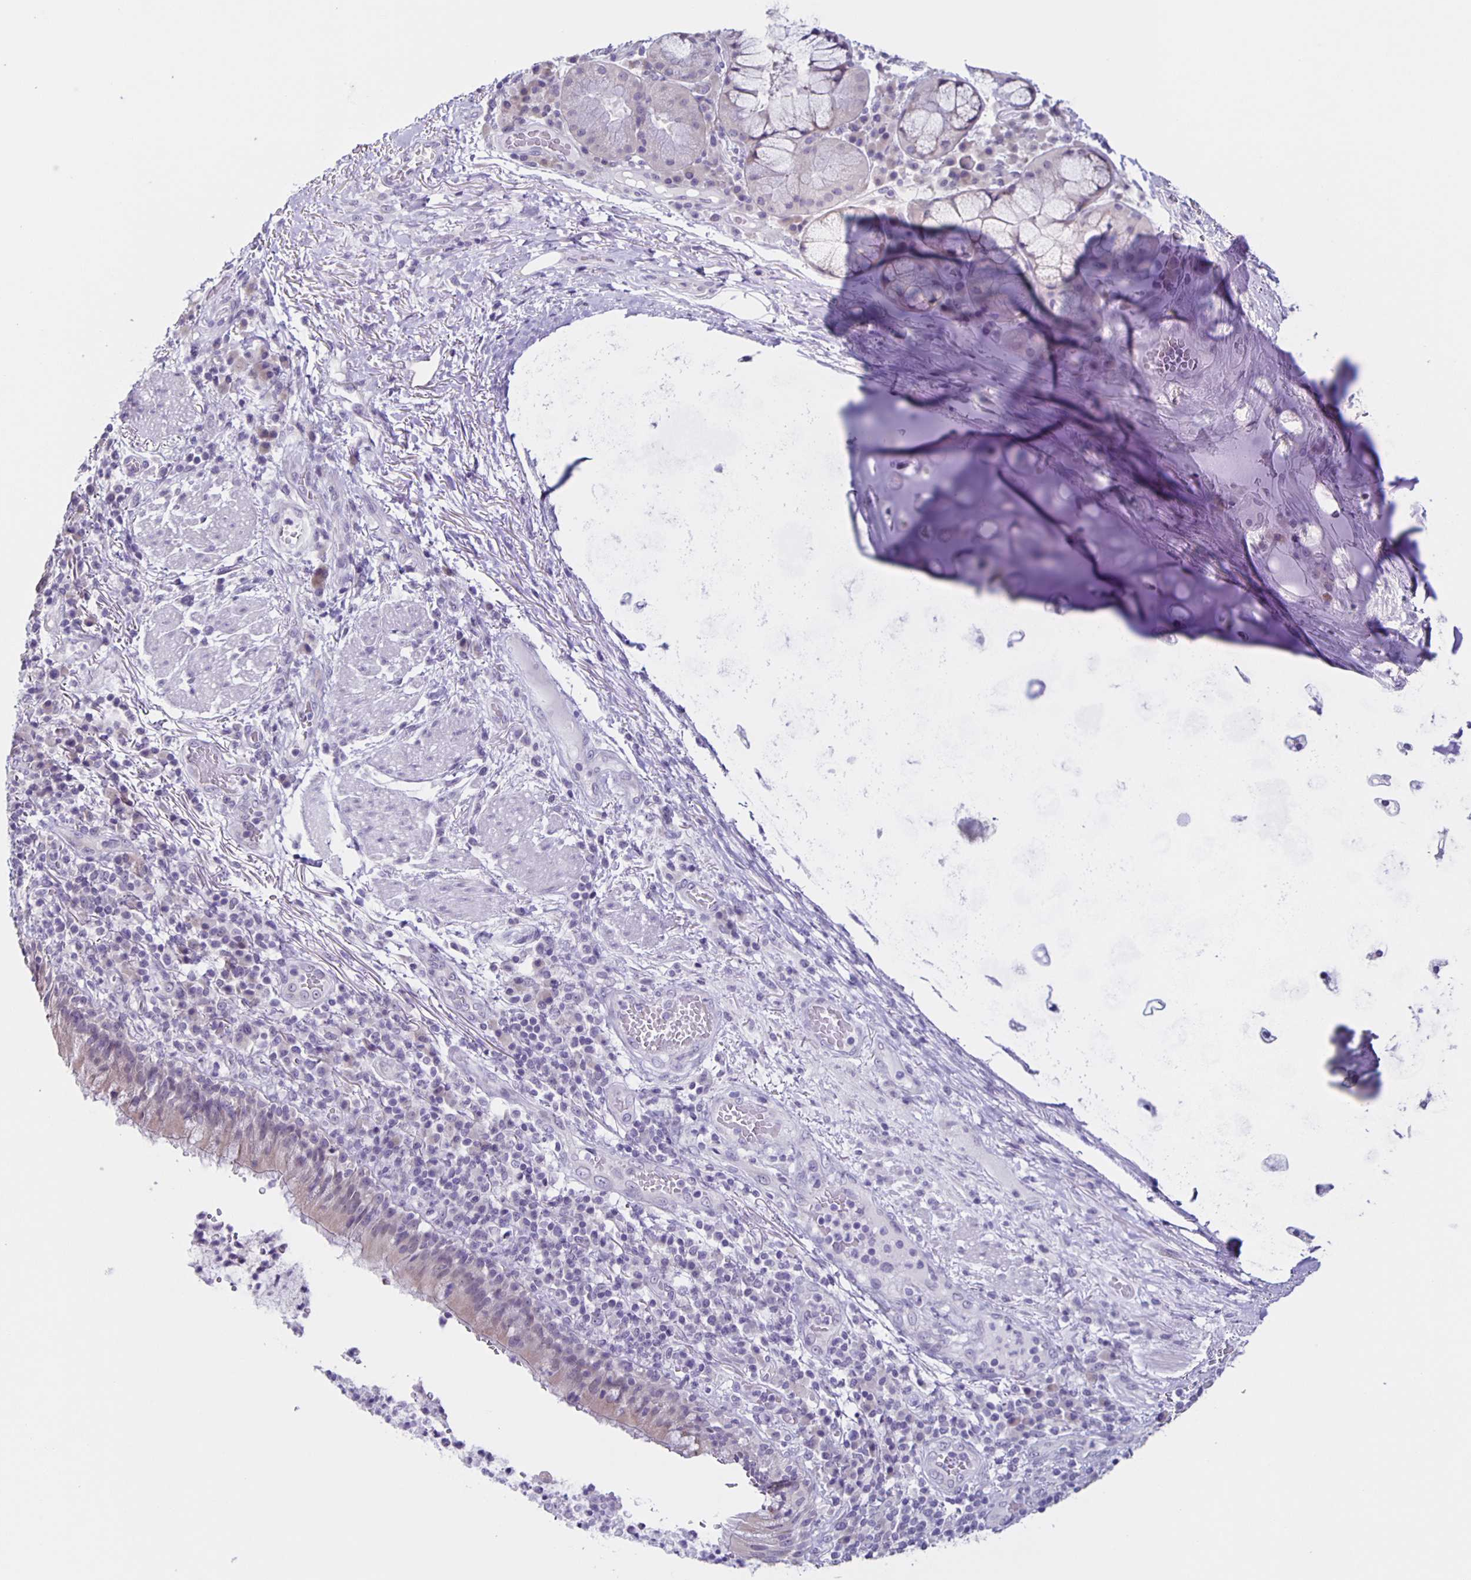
{"staining": {"intensity": "weak", "quantity": "<25%", "location": "cytoplasmic/membranous"}, "tissue": "bronchus", "cell_type": "Respiratory epithelial cells", "image_type": "normal", "snomed": [{"axis": "morphology", "description": "Normal tissue, NOS"}, {"axis": "topography", "description": "Lymph node"}, {"axis": "topography", "description": "Bronchus"}], "caption": "Respiratory epithelial cells show no significant protein staining in unremarkable bronchus.", "gene": "SLC12A3", "patient": {"sex": "male", "age": 56}}